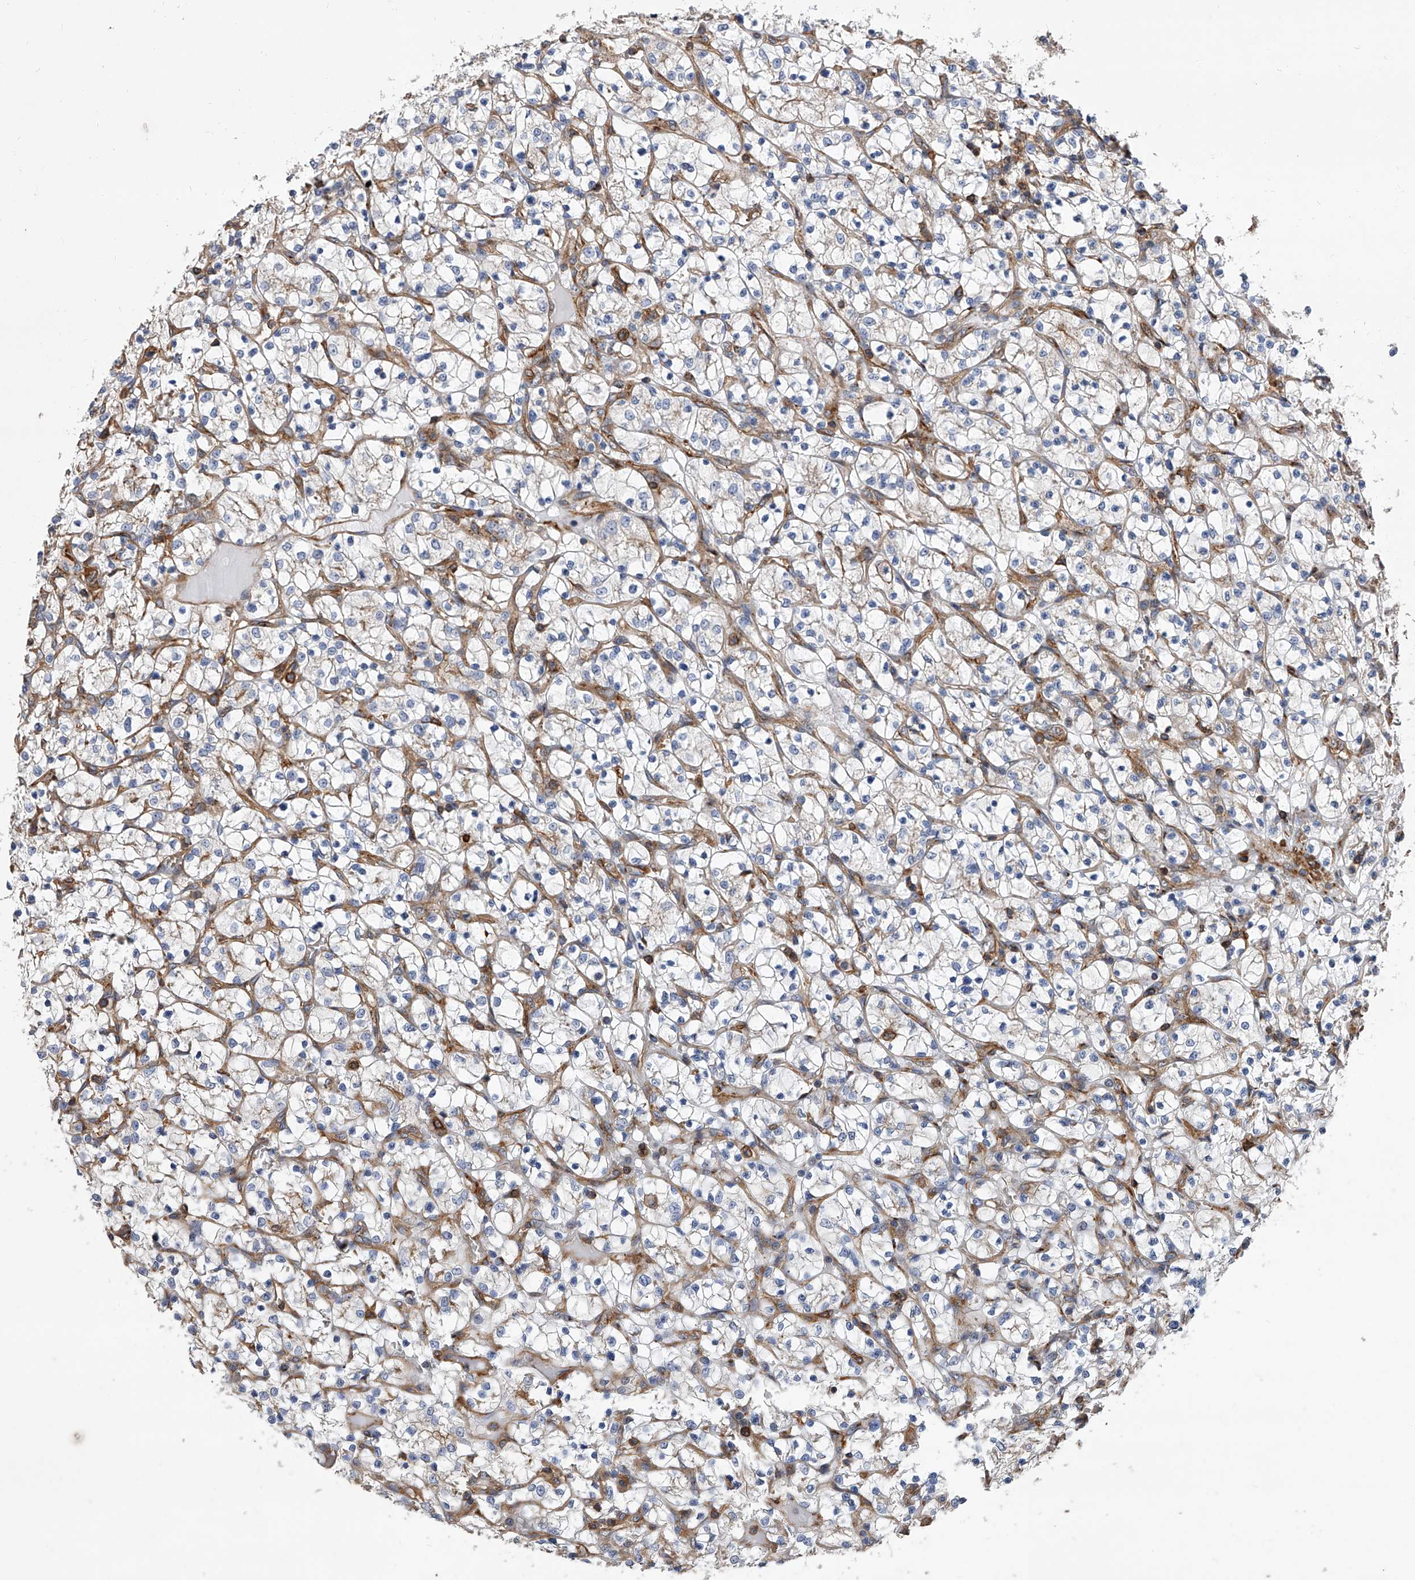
{"staining": {"intensity": "negative", "quantity": "none", "location": "none"}, "tissue": "renal cancer", "cell_type": "Tumor cells", "image_type": "cancer", "snomed": [{"axis": "morphology", "description": "Adenocarcinoma, NOS"}, {"axis": "topography", "description": "Kidney"}], "caption": "The immunohistochemistry (IHC) photomicrograph has no significant staining in tumor cells of renal cancer (adenocarcinoma) tissue. The staining is performed using DAB (3,3'-diaminobenzidine) brown chromogen with nuclei counter-stained in using hematoxylin.", "gene": "PISD", "patient": {"sex": "female", "age": 69}}